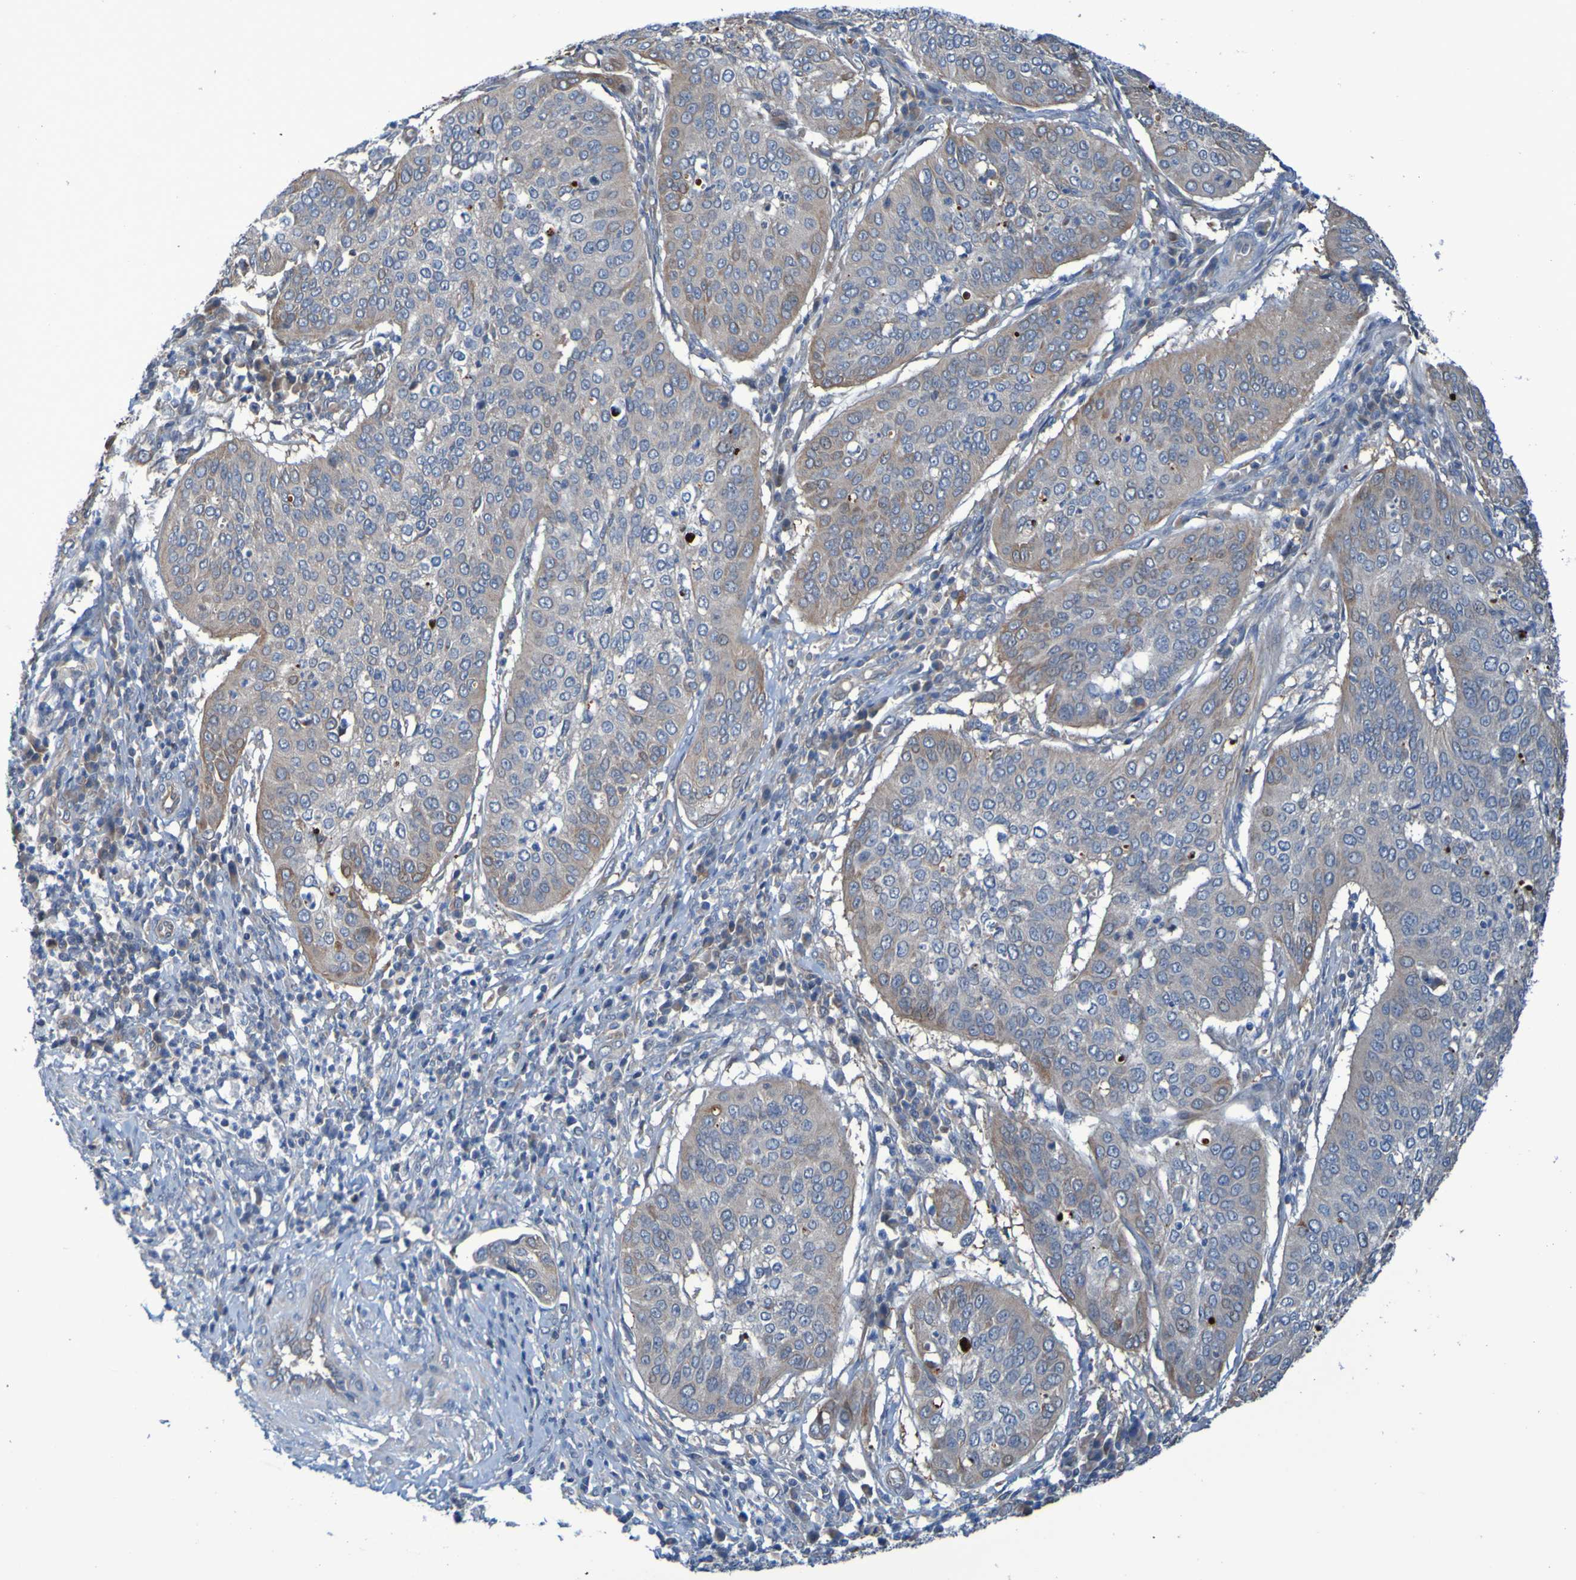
{"staining": {"intensity": "weak", "quantity": ">75%", "location": "cytoplasmic/membranous"}, "tissue": "cervical cancer", "cell_type": "Tumor cells", "image_type": "cancer", "snomed": [{"axis": "morphology", "description": "Normal tissue, NOS"}, {"axis": "morphology", "description": "Squamous cell carcinoma, NOS"}, {"axis": "topography", "description": "Cervix"}], "caption": "The photomicrograph demonstrates immunohistochemical staining of cervical cancer (squamous cell carcinoma). There is weak cytoplasmic/membranous expression is seen in about >75% of tumor cells.", "gene": "NPRL3", "patient": {"sex": "female", "age": 39}}